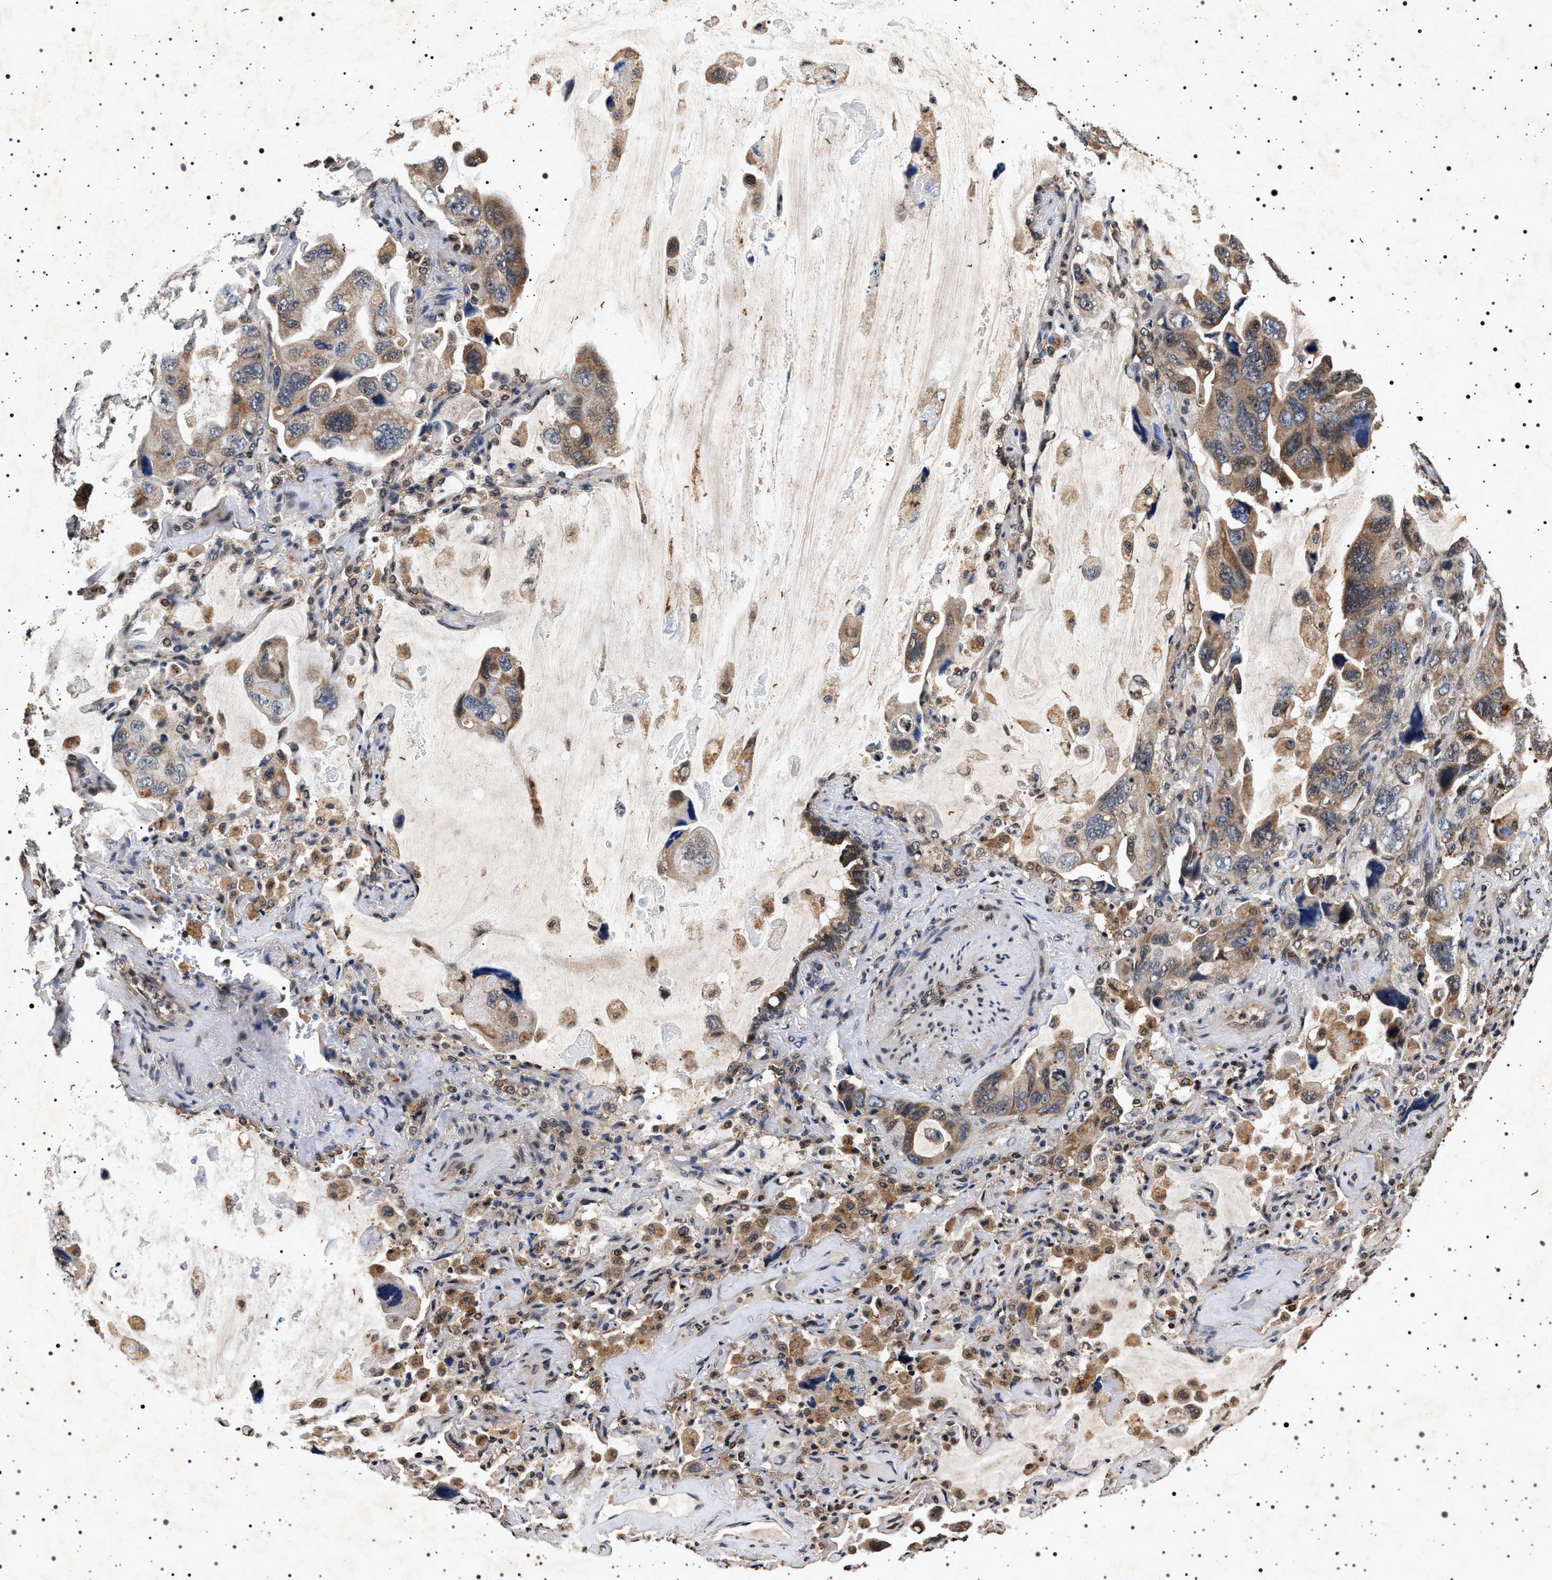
{"staining": {"intensity": "moderate", "quantity": "25%-75%", "location": "cytoplasmic/membranous"}, "tissue": "lung cancer", "cell_type": "Tumor cells", "image_type": "cancer", "snomed": [{"axis": "morphology", "description": "Squamous cell carcinoma, NOS"}, {"axis": "topography", "description": "Lung"}], "caption": "IHC photomicrograph of neoplastic tissue: lung squamous cell carcinoma stained using IHC shows medium levels of moderate protein expression localized specifically in the cytoplasmic/membranous of tumor cells, appearing as a cytoplasmic/membranous brown color.", "gene": "CDKN1B", "patient": {"sex": "female", "age": 73}}